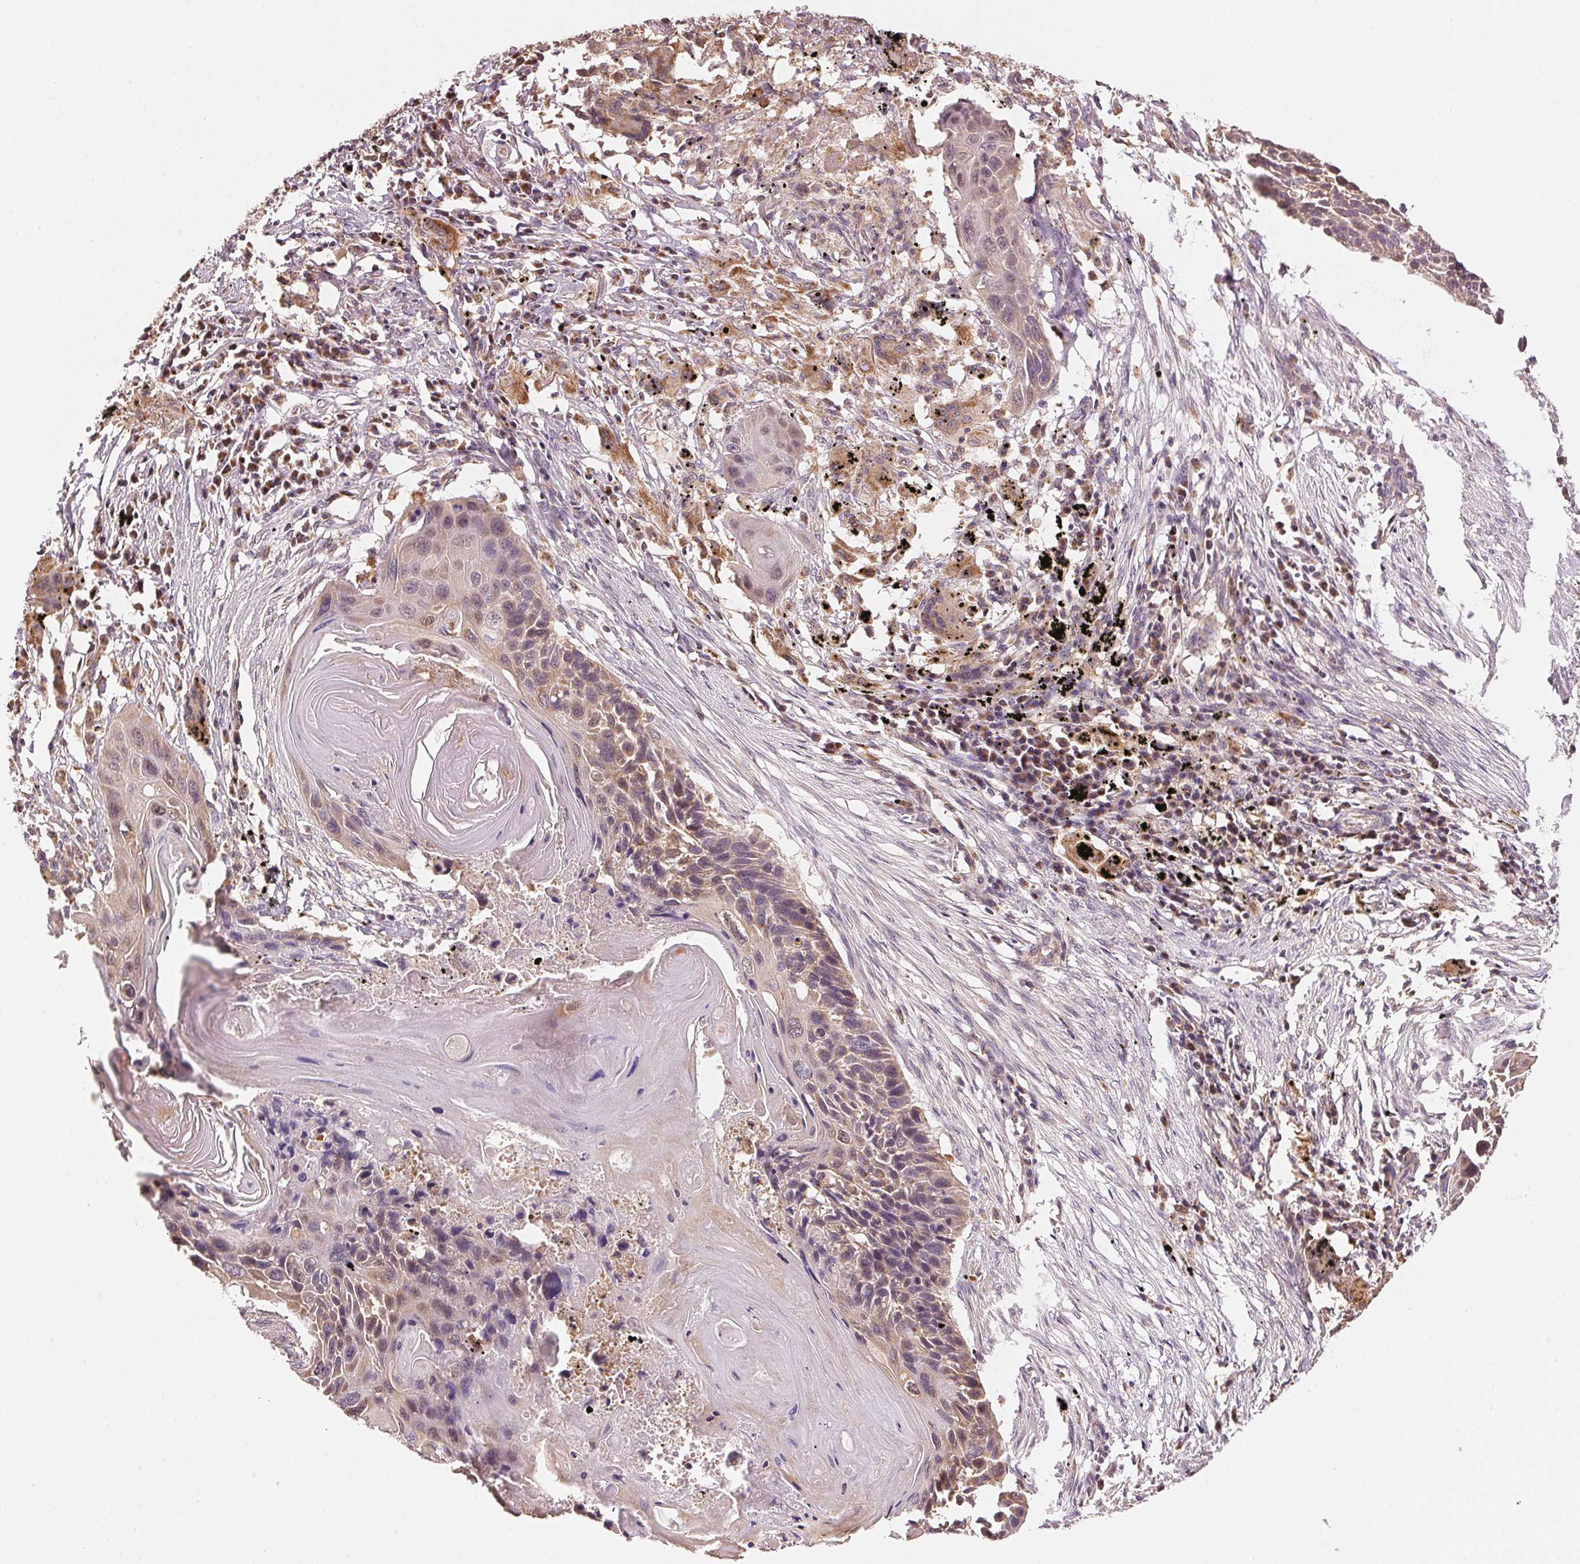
{"staining": {"intensity": "weak", "quantity": "25%-75%", "location": "cytoplasmic/membranous"}, "tissue": "lung cancer", "cell_type": "Tumor cells", "image_type": "cancer", "snomed": [{"axis": "morphology", "description": "Squamous cell carcinoma, NOS"}, {"axis": "topography", "description": "Lung"}], "caption": "A high-resolution image shows IHC staining of lung cancer, which exhibits weak cytoplasmic/membranous staining in about 25%-75% of tumor cells.", "gene": "ARHGAP6", "patient": {"sex": "male", "age": 78}}